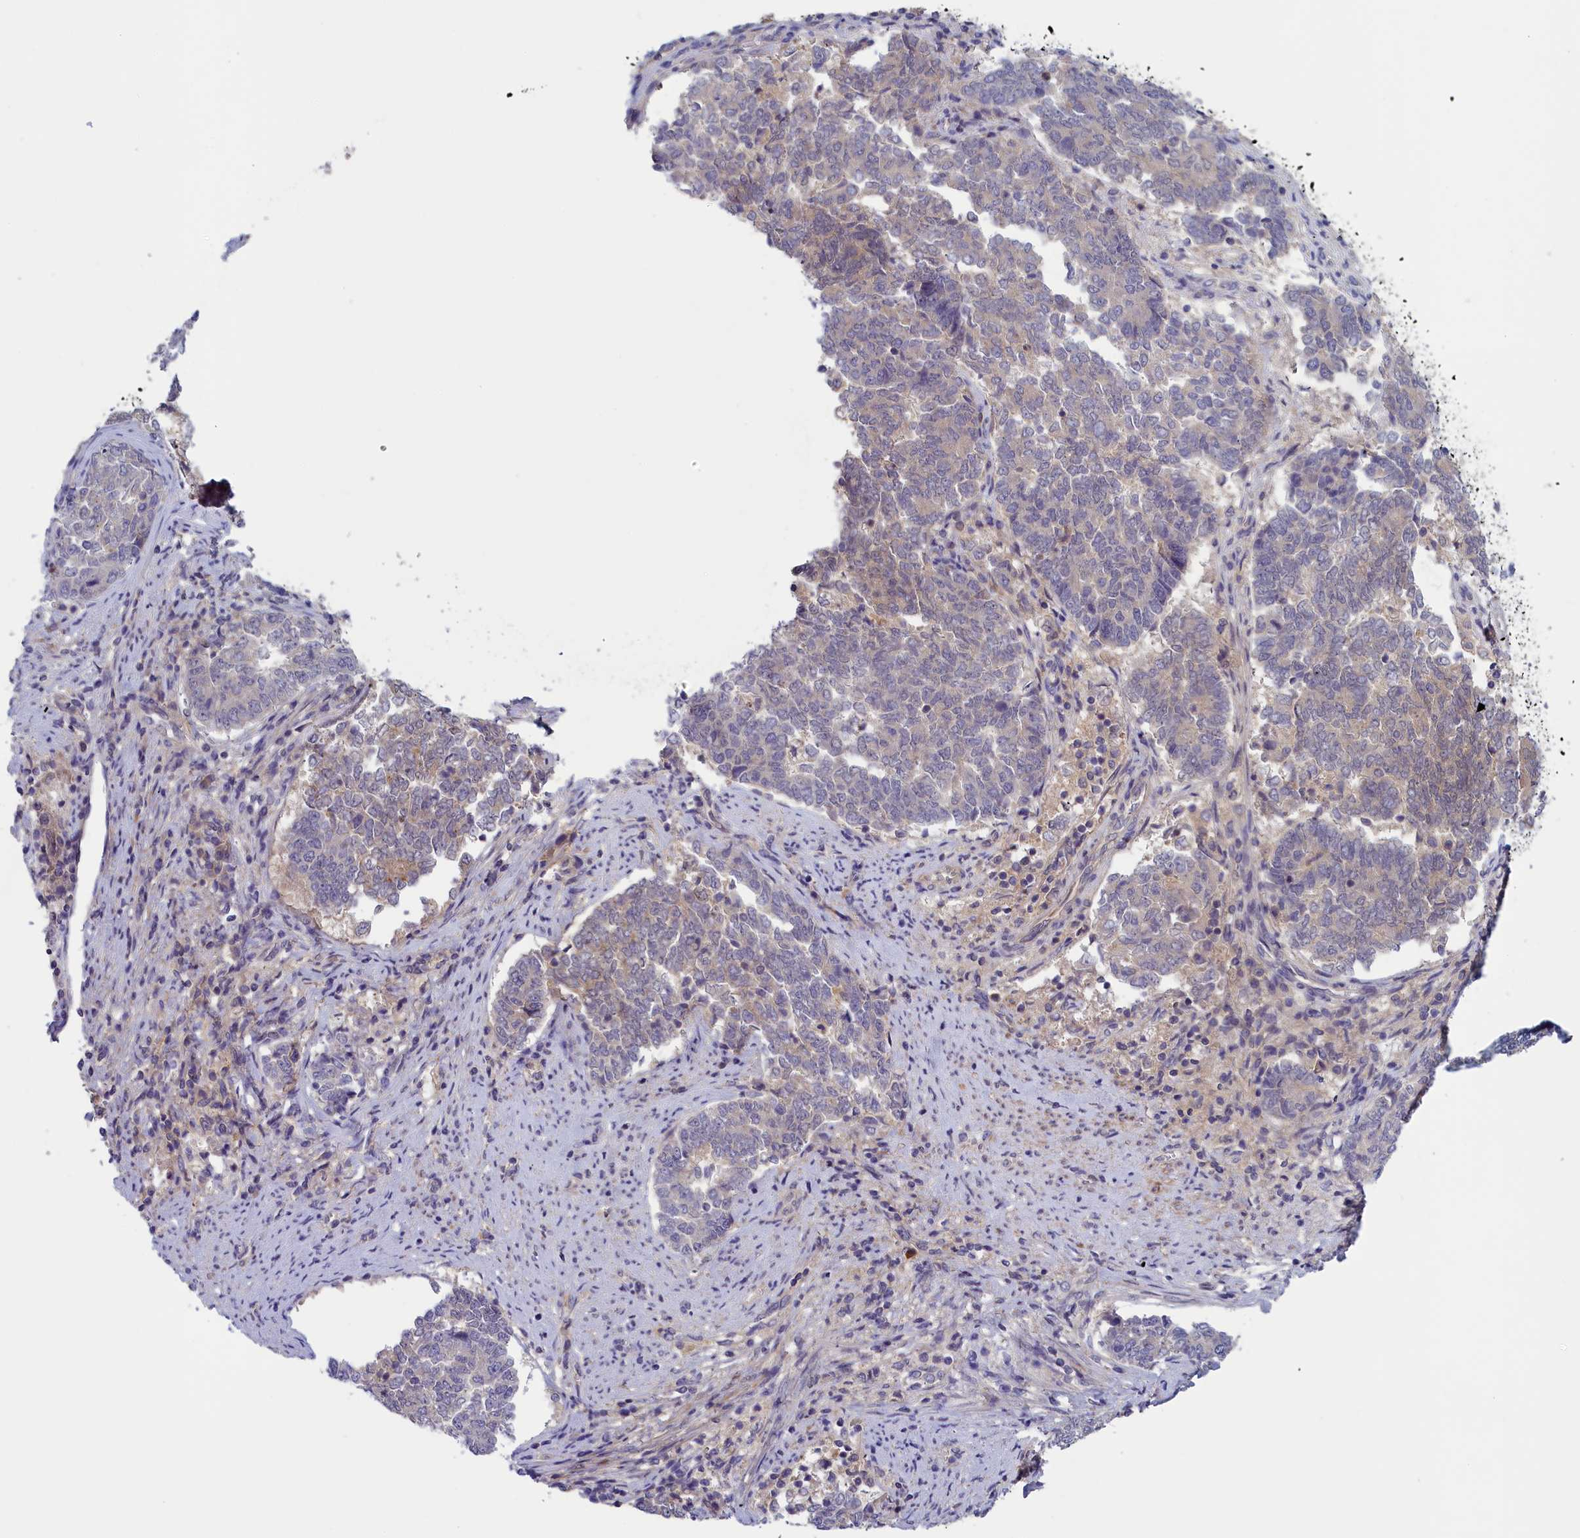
{"staining": {"intensity": "weak", "quantity": "<25%", "location": "cytoplasmic/membranous"}, "tissue": "endometrial cancer", "cell_type": "Tumor cells", "image_type": "cancer", "snomed": [{"axis": "morphology", "description": "Adenocarcinoma, NOS"}, {"axis": "topography", "description": "Endometrium"}], "caption": "Adenocarcinoma (endometrial) was stained to show a protein in brown. There is no significant positivity in tumor cells.", "gene": "NUBP1", "patient": {"sex": "female", "age": 80}}